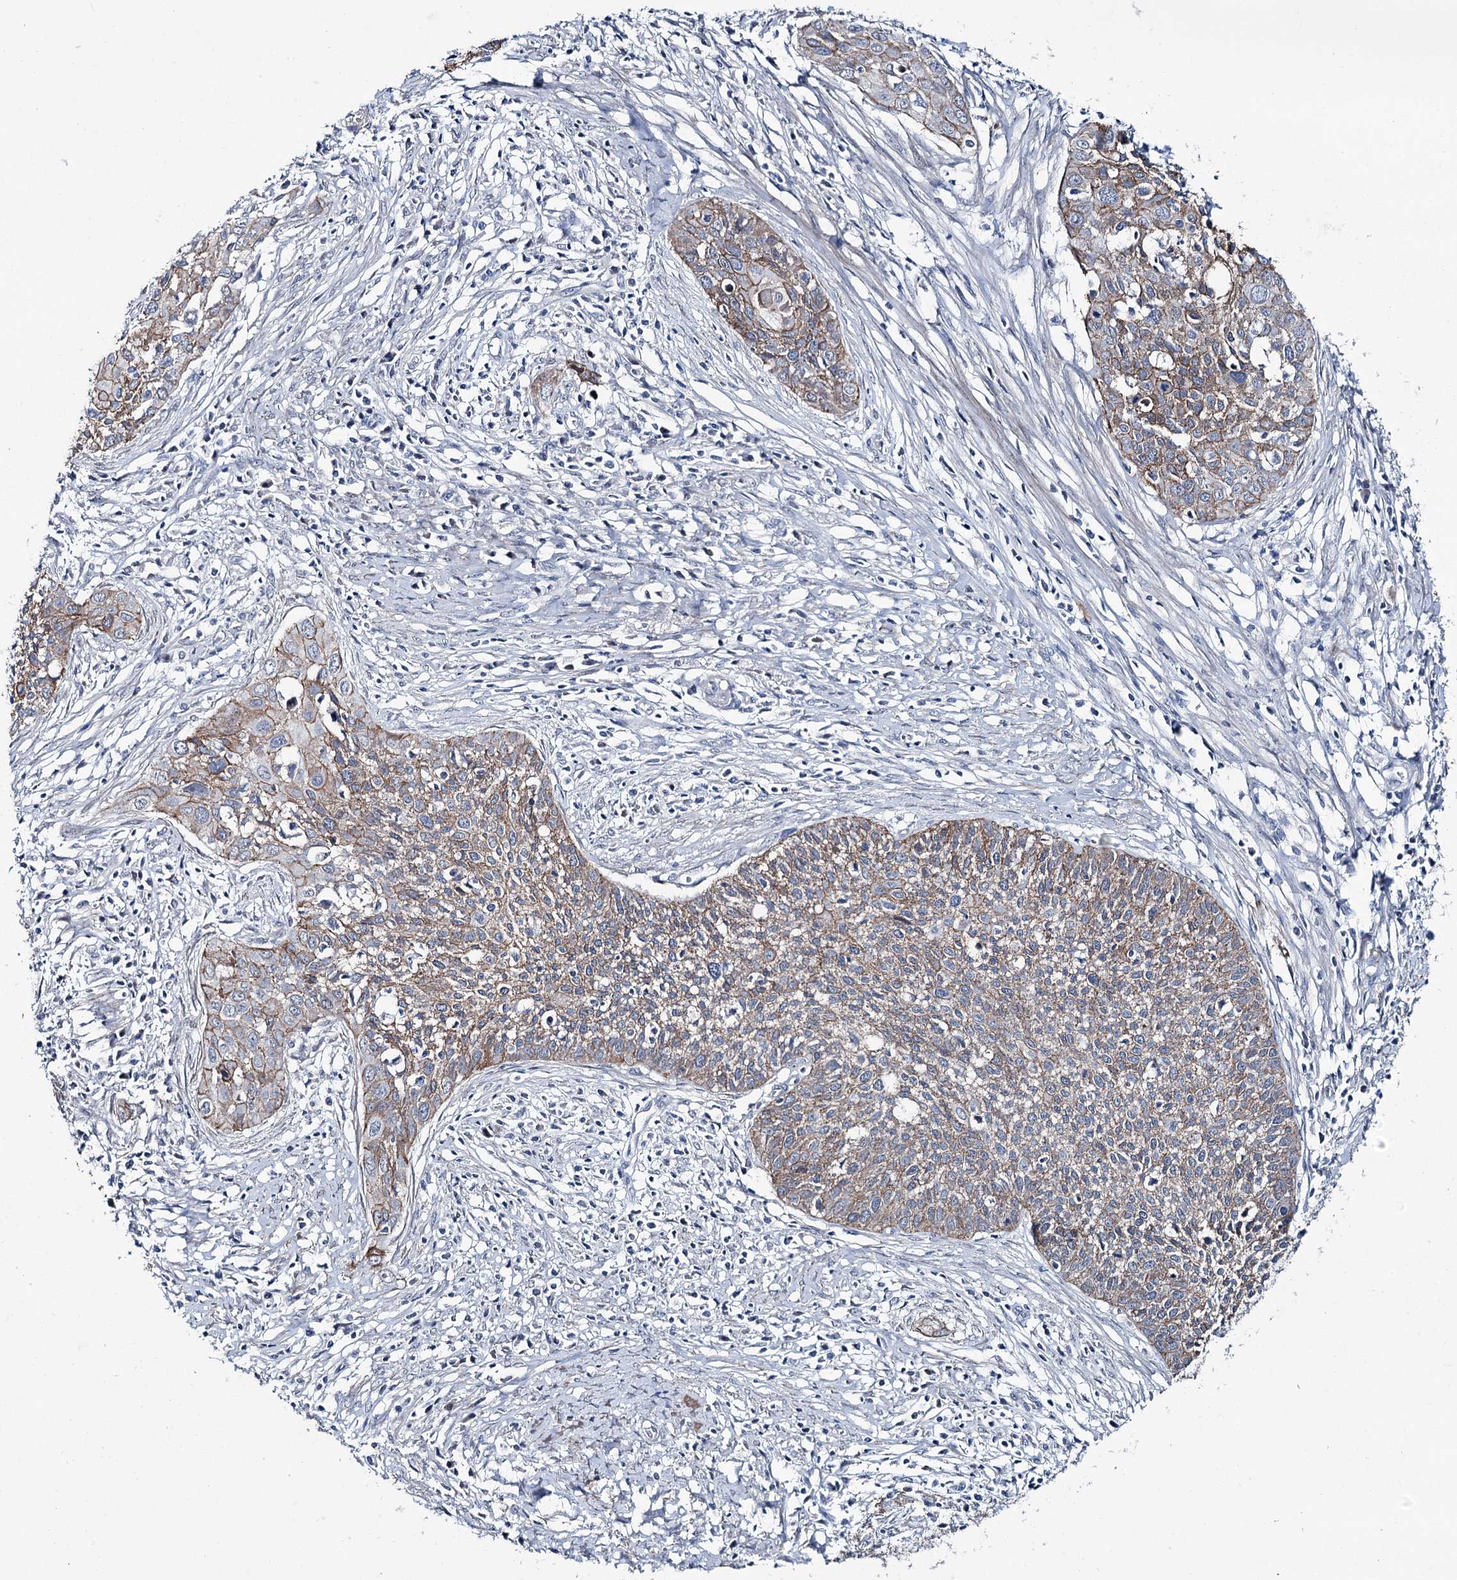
{"staining": {"intensity": "moderate", "quantity": ">75%", "location": "cytoplasmic/membranous"}, "tissue": "cervical cancer", "cell_type": "Tumor cells", "image_type": "cancer", "snomed": [{"axis": "morphology", "description": "Squamous cell carcinoma, NOS"}, {"axis": "topography", "description": "Cervix"}], "caption": "An immunohistochemistry (IHC) photomicrograph of tumor tissue is shown. Protein staining in brown shows moderate cytoplasmic/membranous positivity in cervical cancer within tumor cells. (DAB (3,3'-diaminobenzidine) = brown stain, brightfield microscopy at high magnification).", "gene": "FAM120B", "patient": {"sex": "female", "age": 34}}